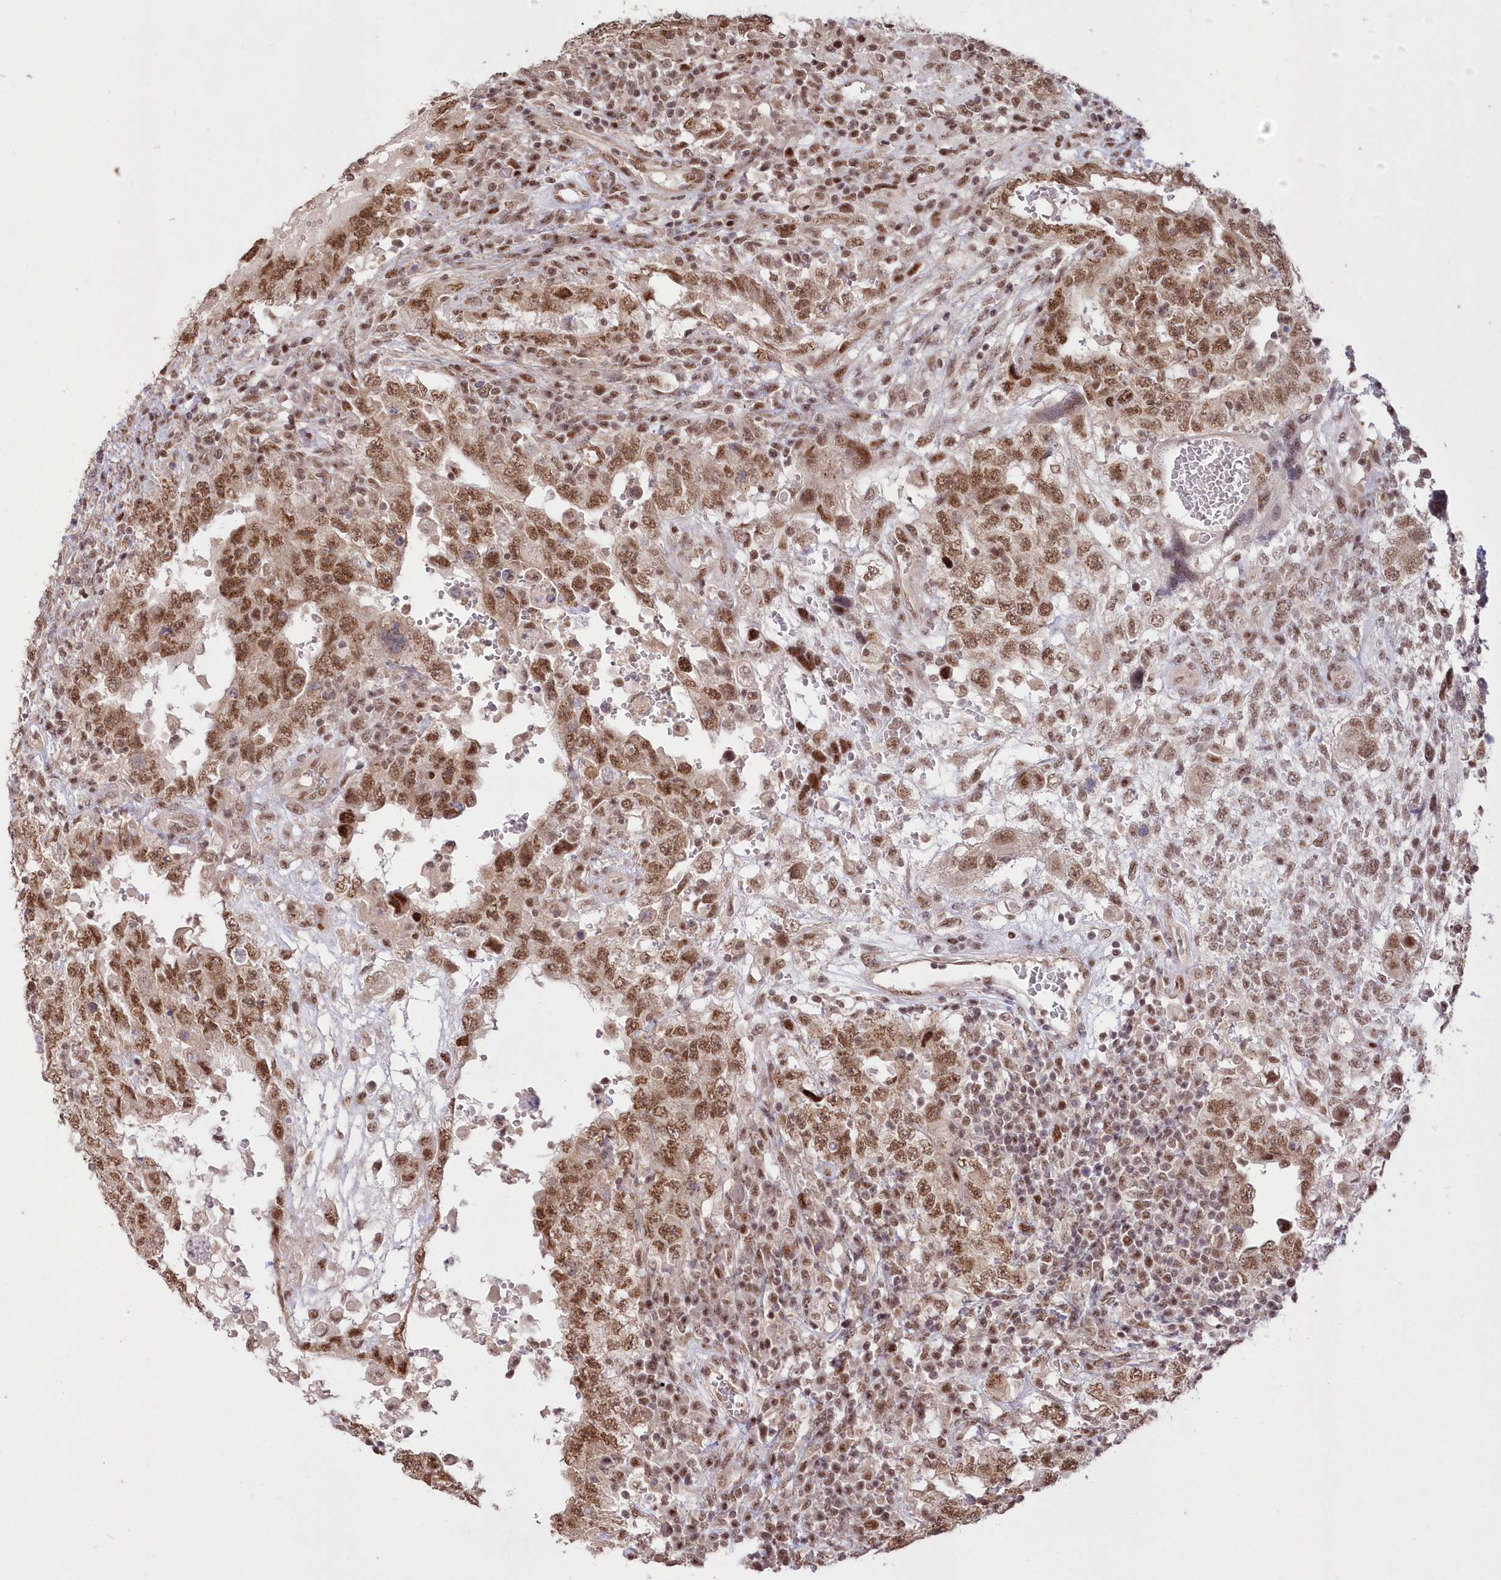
{"staining": {"intensity": "moderate", "quantity": ">75%", "location": "nuclear"}, "tissue": "testis cancer", "cell_type": "Tumor cells", "image_type": "cancer", "snomed": [{"axis": "morphology", "description": "Carcinoma, Embryonal, NOS"}, {"axis": "topography", "description": "Testis"}], "caption": "Immunohistochemistry (IHC) staining of testis cancer, which displays medium levels of moderate nuclear expression in about >75% of tumor cells indicating moderate nuclear protein expression. The staining was performed using DAB (brown) for protein detection and nuclei were counterstained in hematoxylin (blue).", "gene": "WBP1L", "patient": {"sex": "male", "age": 26}}